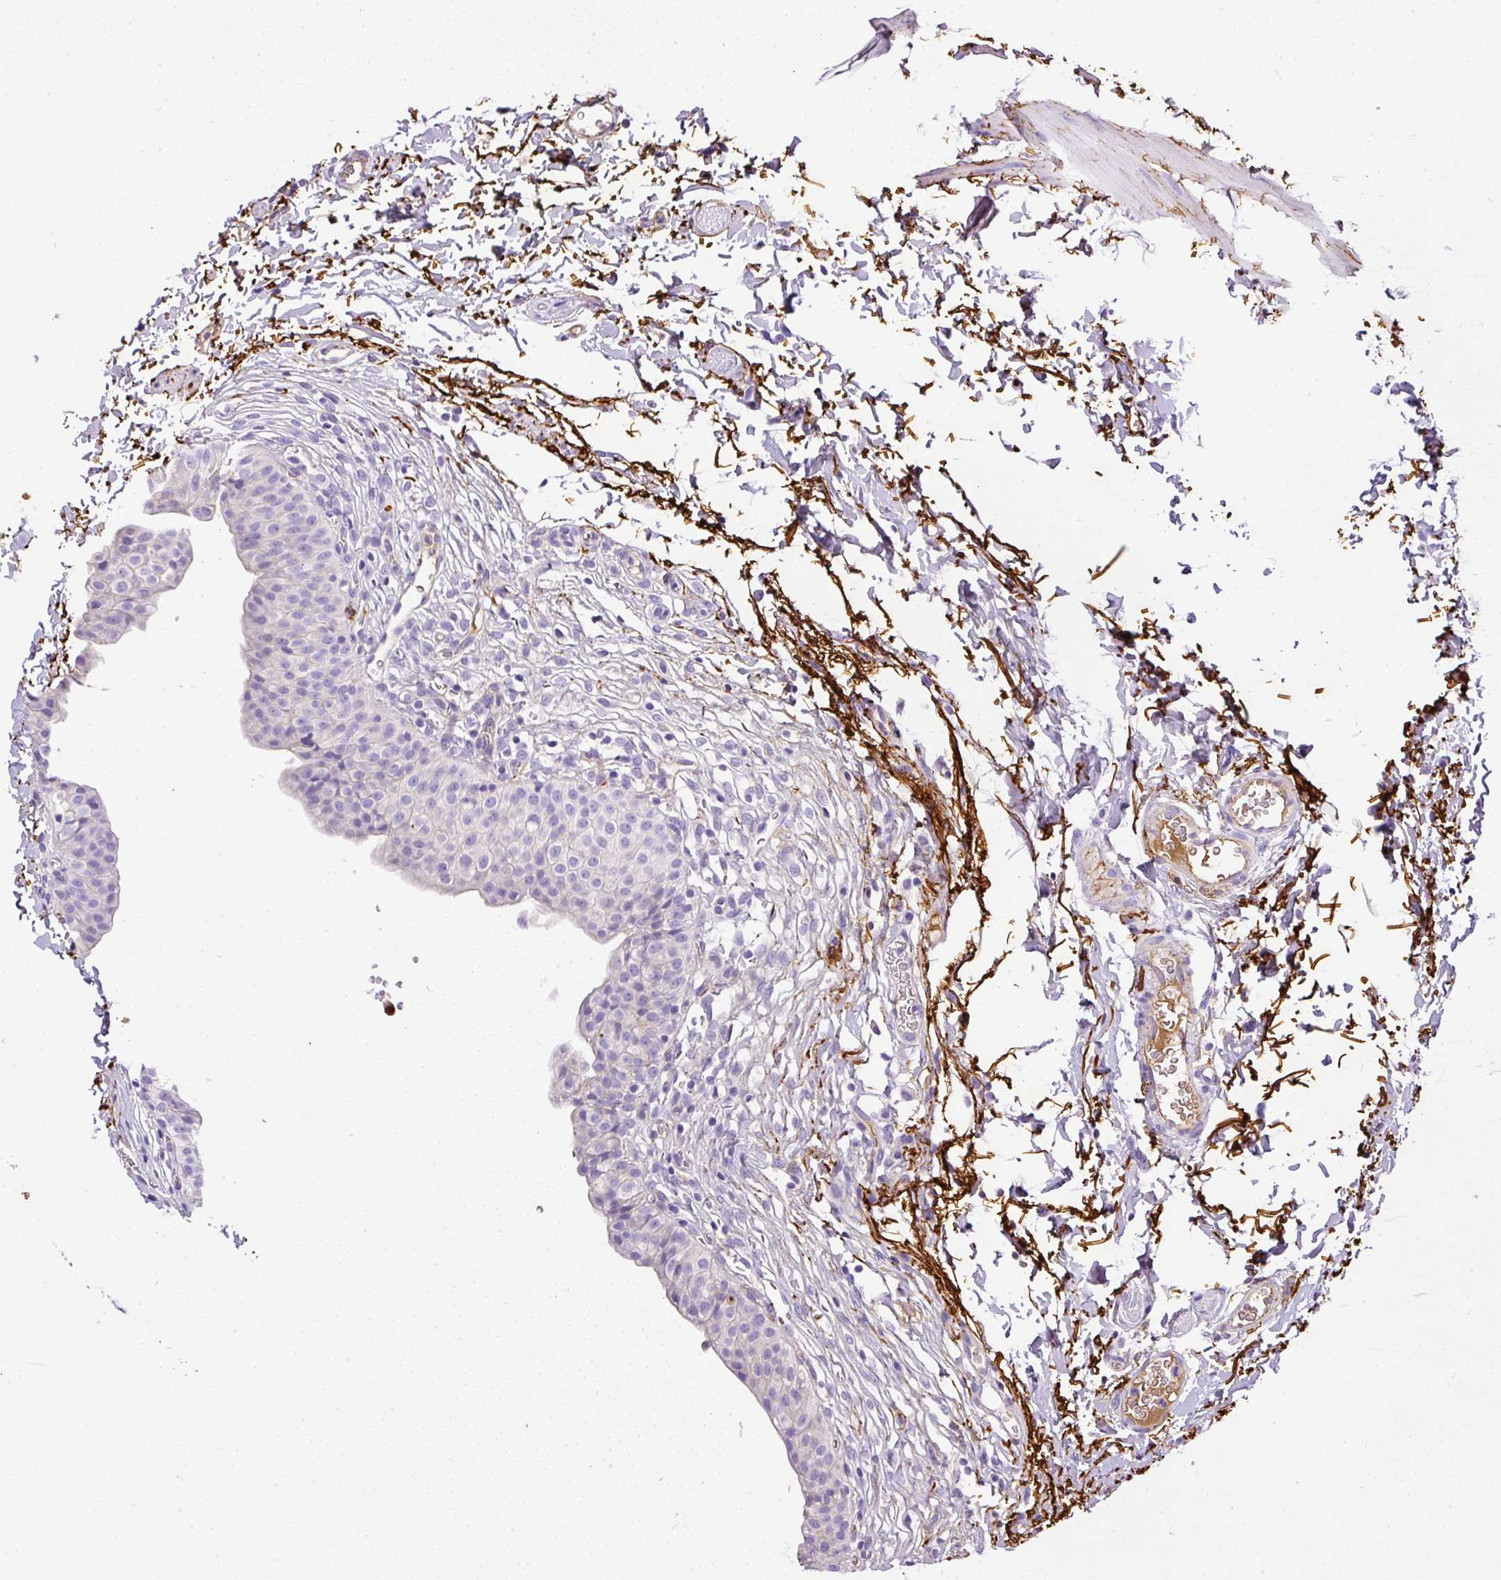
{"staining": {"intensity": "negative", "quantity": "none", "location": "none"}, "tissue": "urinary bladder", "cell_type": "Urothelial cells", "image_type": "normal", "snomed": [{"axis": "morphology", "description": "Normal tissue, NOS"}, {"axis": "topography", "description": "Urinary bladder"}, {"axis": "topography", "description": "Peripheral nerve tissue"}], "caption": "Urothelial cells are negative for brown protein staining in benign urinary bladder.", "gene": "APCS", "patient": {"sex": "male", "age": 55}}